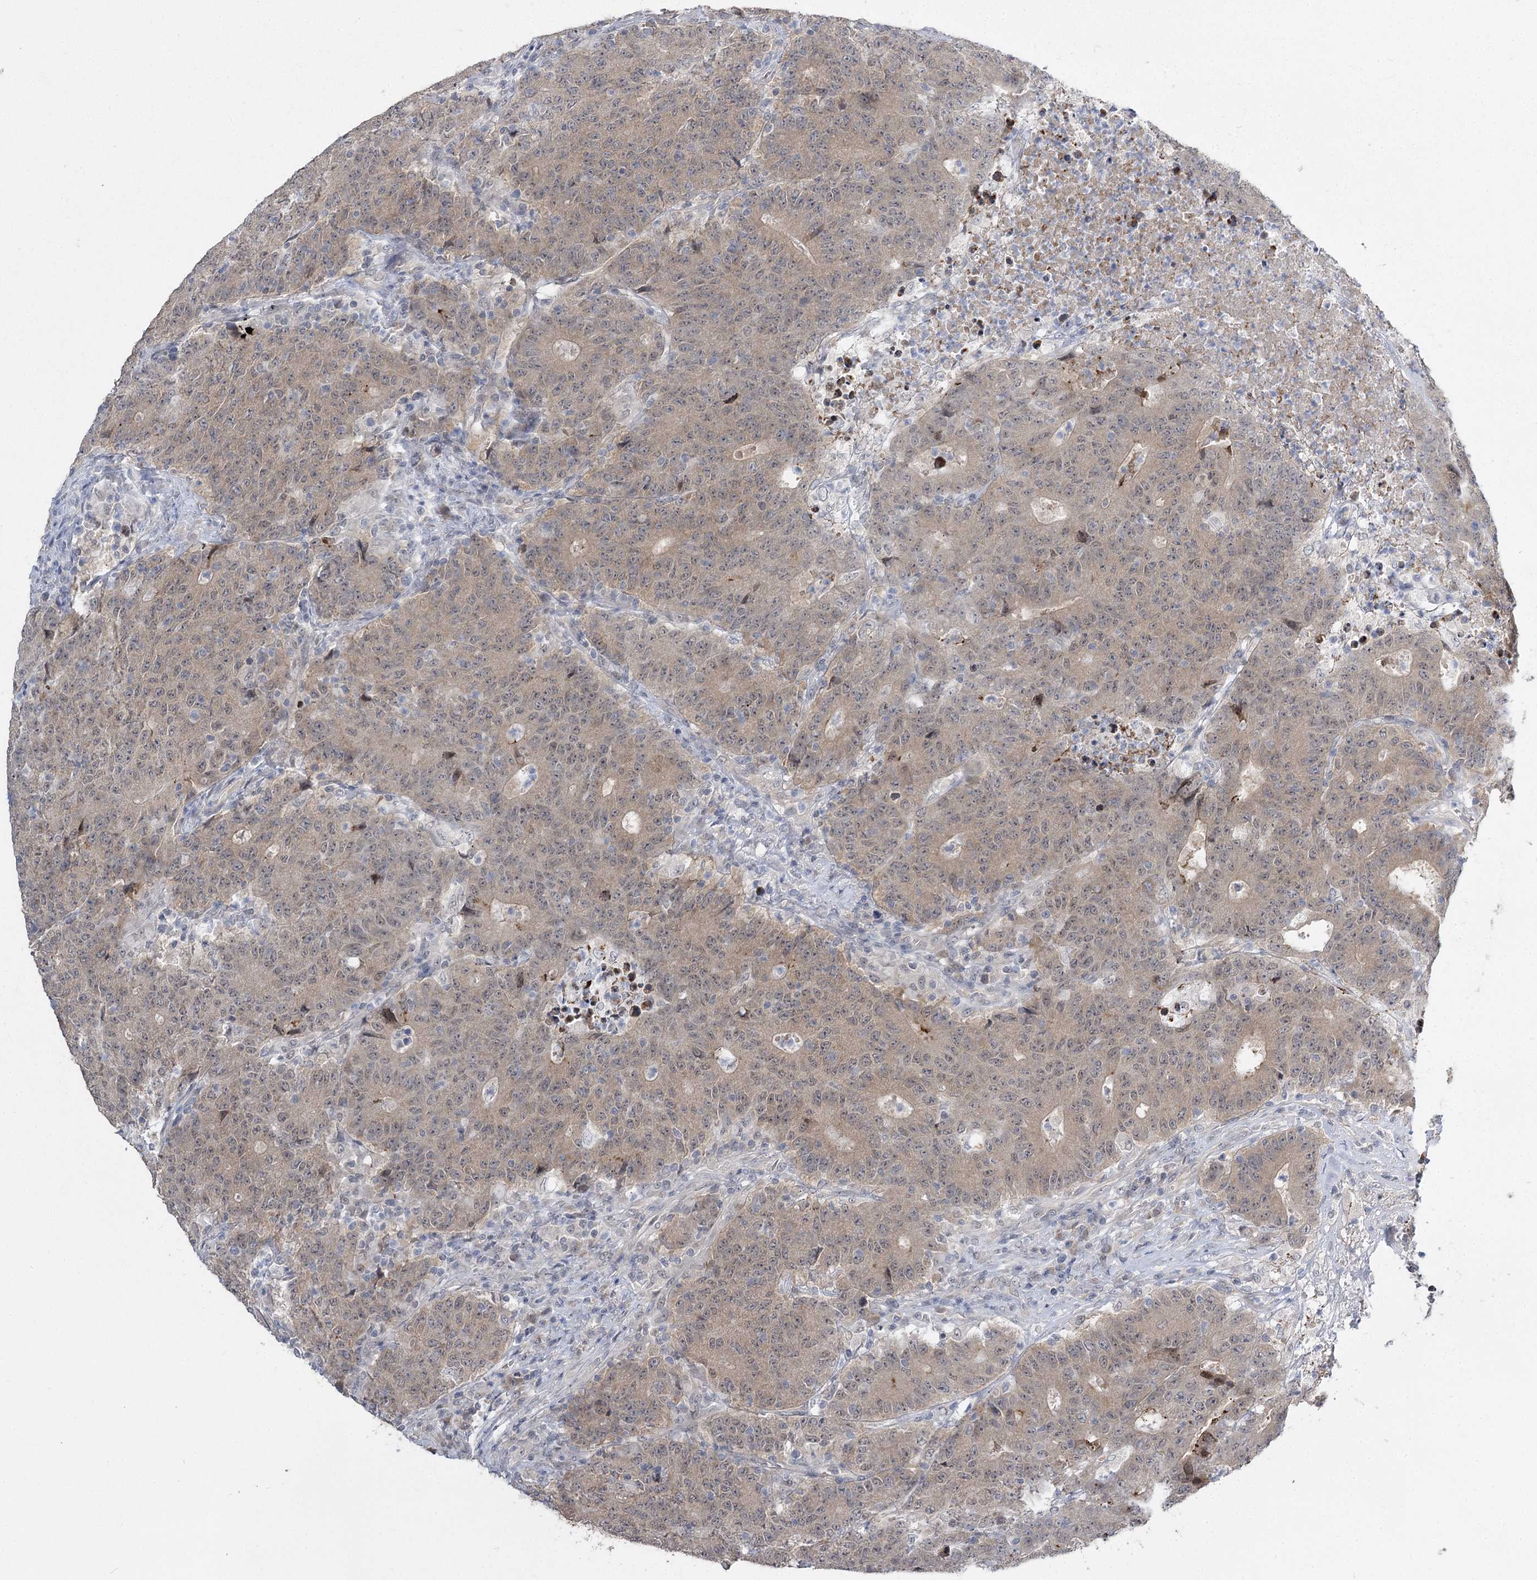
{"staining": {"intensity": "weak", "quantity": ">75%", "location": "cytoplasmic/membranous"}, "tissue": "colorectal cancer", "cell_type": "Tumor cells", "image_type": "cancer", "snomed": [{"axis": "morphology", "description": "Adenocarcinoma, NOS"}, {"axis": "topography", "description": "Colon"}], "caption": "Colorectal cancer tissue exhibits weak cytoplasmic/membranous positivity in about >75% of tumor cells, visualized by immunohistochemistry. (DAB (3,3'-diaminobenzidine) = brown stain, brightfield microscopy at high magnification).", "gene": "PHYHIPL", "patient": {"sex": "female", "age": 75}}